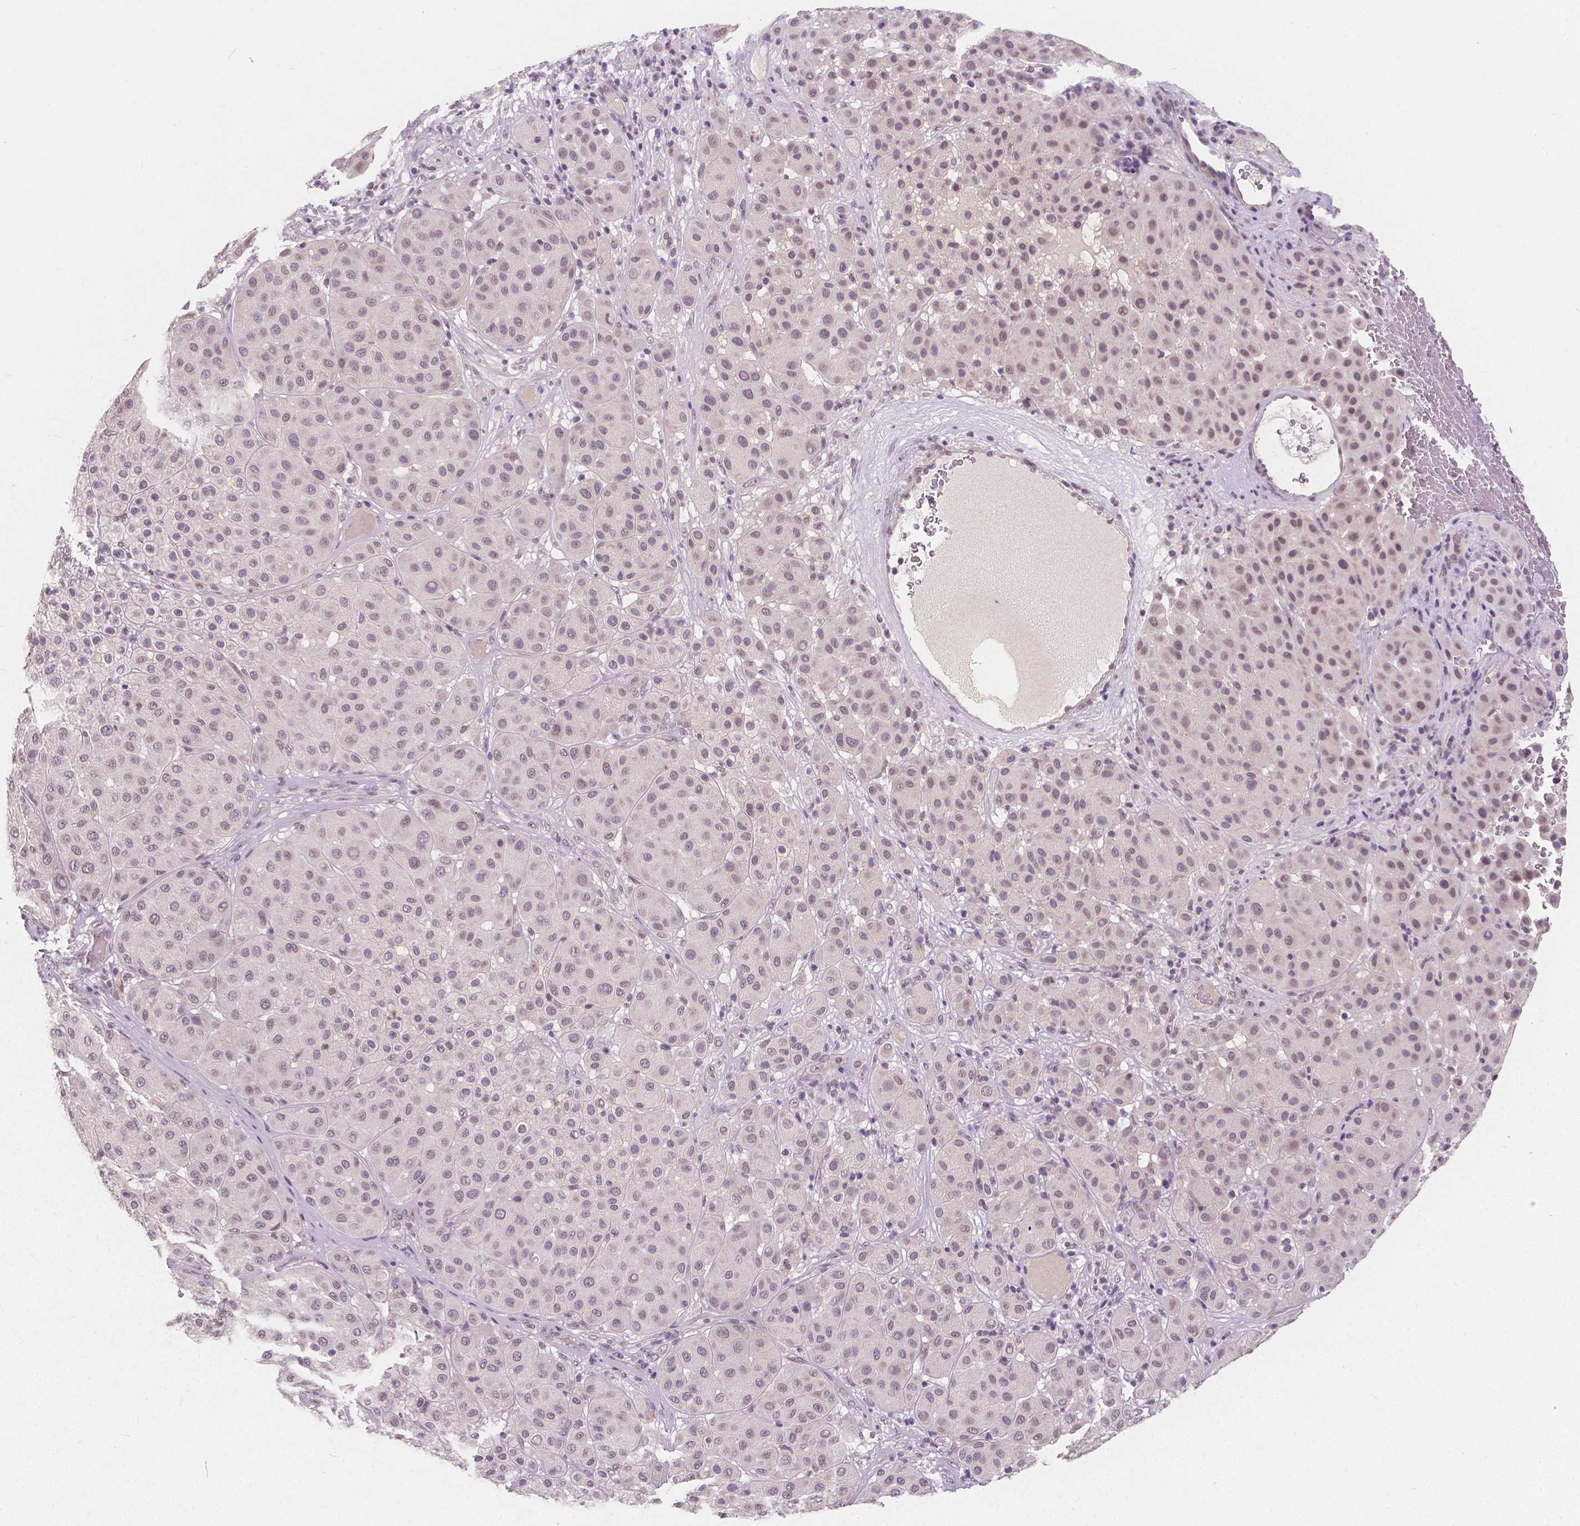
{"staining": {"intensity": "weak", "quantity": "25%-75%", "location": "nuclear"}, "tissue": "melanoma", "cell_type": "Tumor cells", "image_type": "cancer", "snomed": [{"axis": "morphology", "description": "Malignant melanoma, Metastatic site"}, {"axis": "topography", "description": "Smooth muscle"}], "caption": "Protein analysis of malignant melanoma (metastatic site) tissue displays weak nuclear positivity in approximately 25%-75% of tumor cells.", "gene": "NOLC1", "patient": {"sex": "male", "age": 41}}